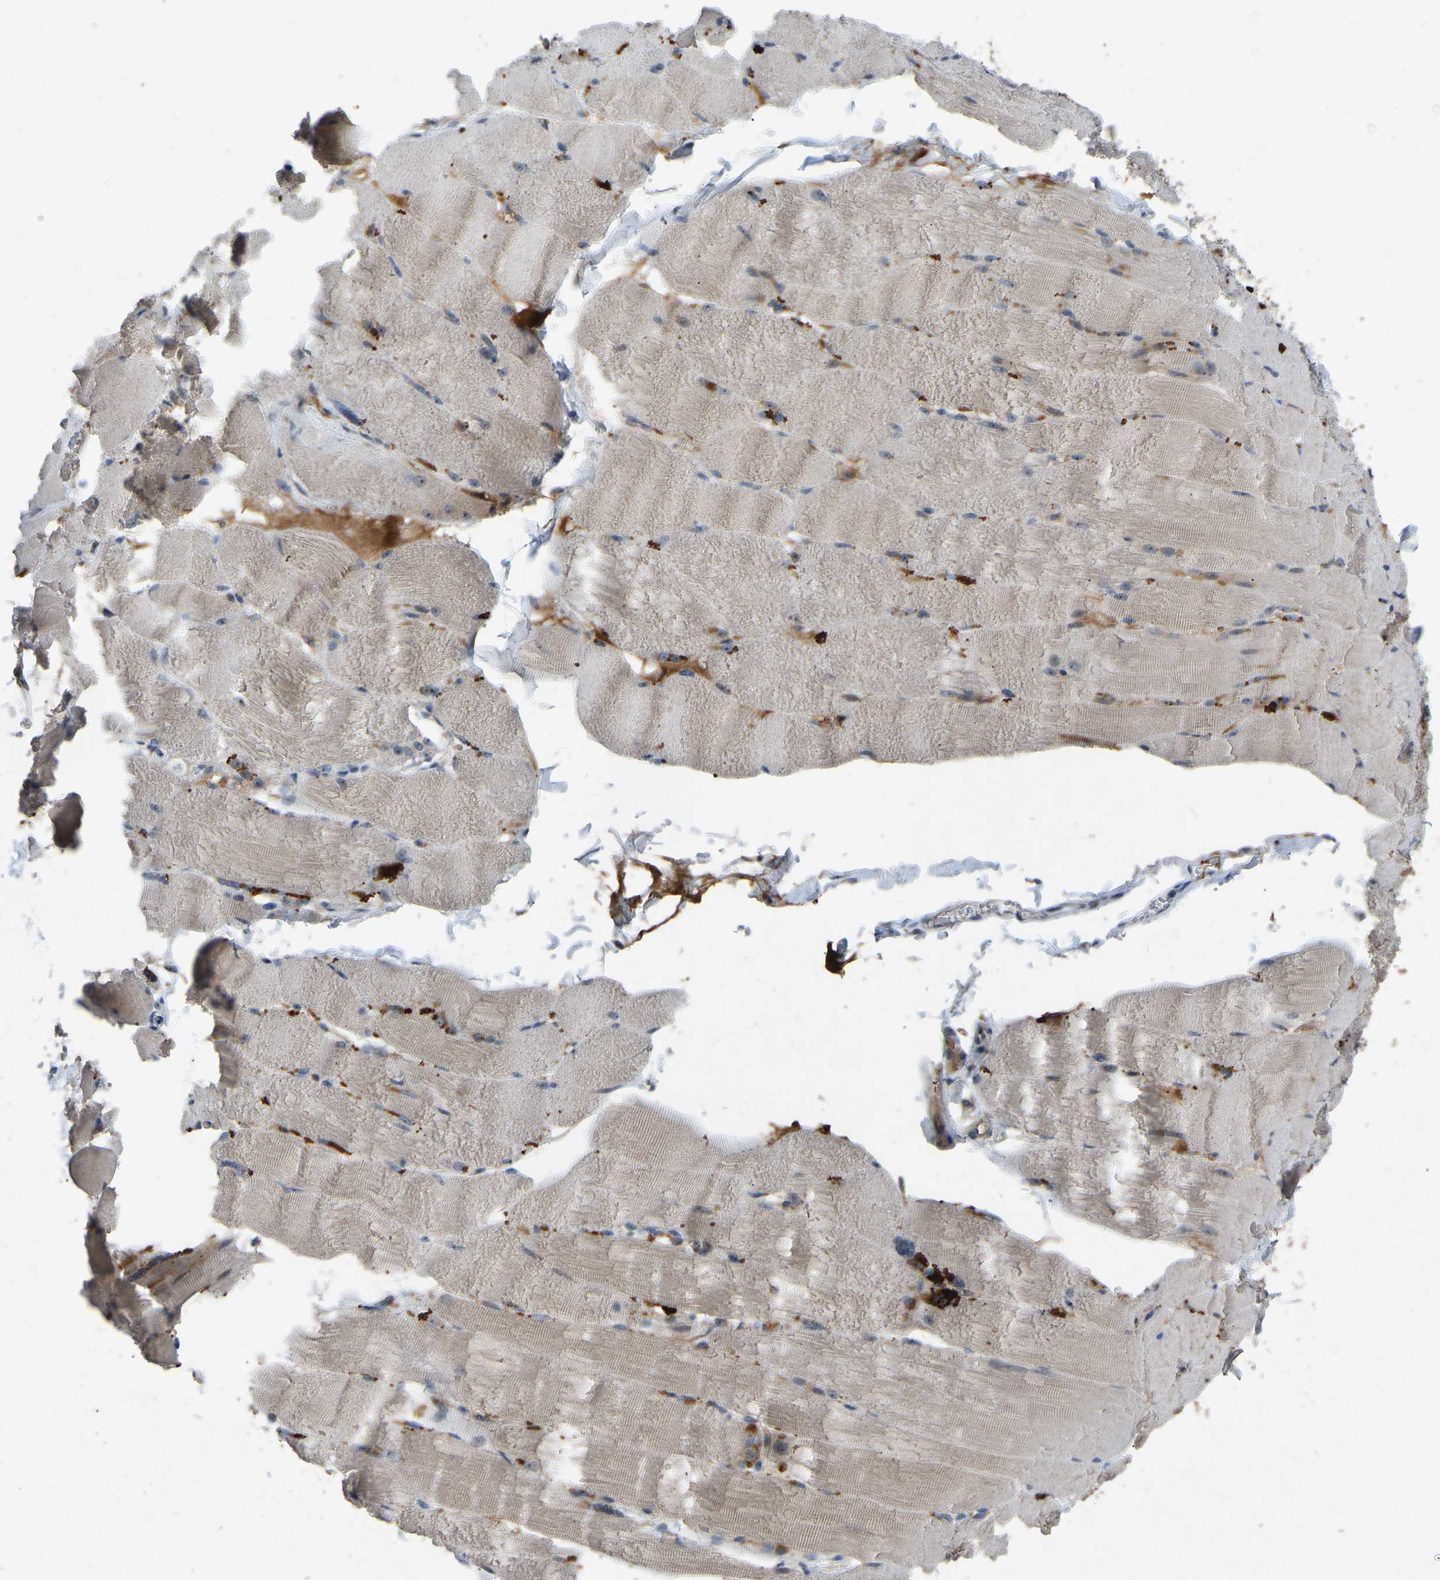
{"staining": {"intensity": "negative", "quantity": "none", "location": "none"}, "tissue": "skeletal muscle", "cell_type": "Myocytes", "image_type": "normal", "snomed": [{"axis": "morphology", "description": "Normal tissue, NOS"}, {"axis": "topography", "description": "Skin"}, {"axis": "topography", "description": "Skeletal muscle"}], "caption": "Myocytes are negative for brown protein staining in benign skeletal muscle.", "gene": "FHIT", "patient": {"sex": "male", "age": 83}}